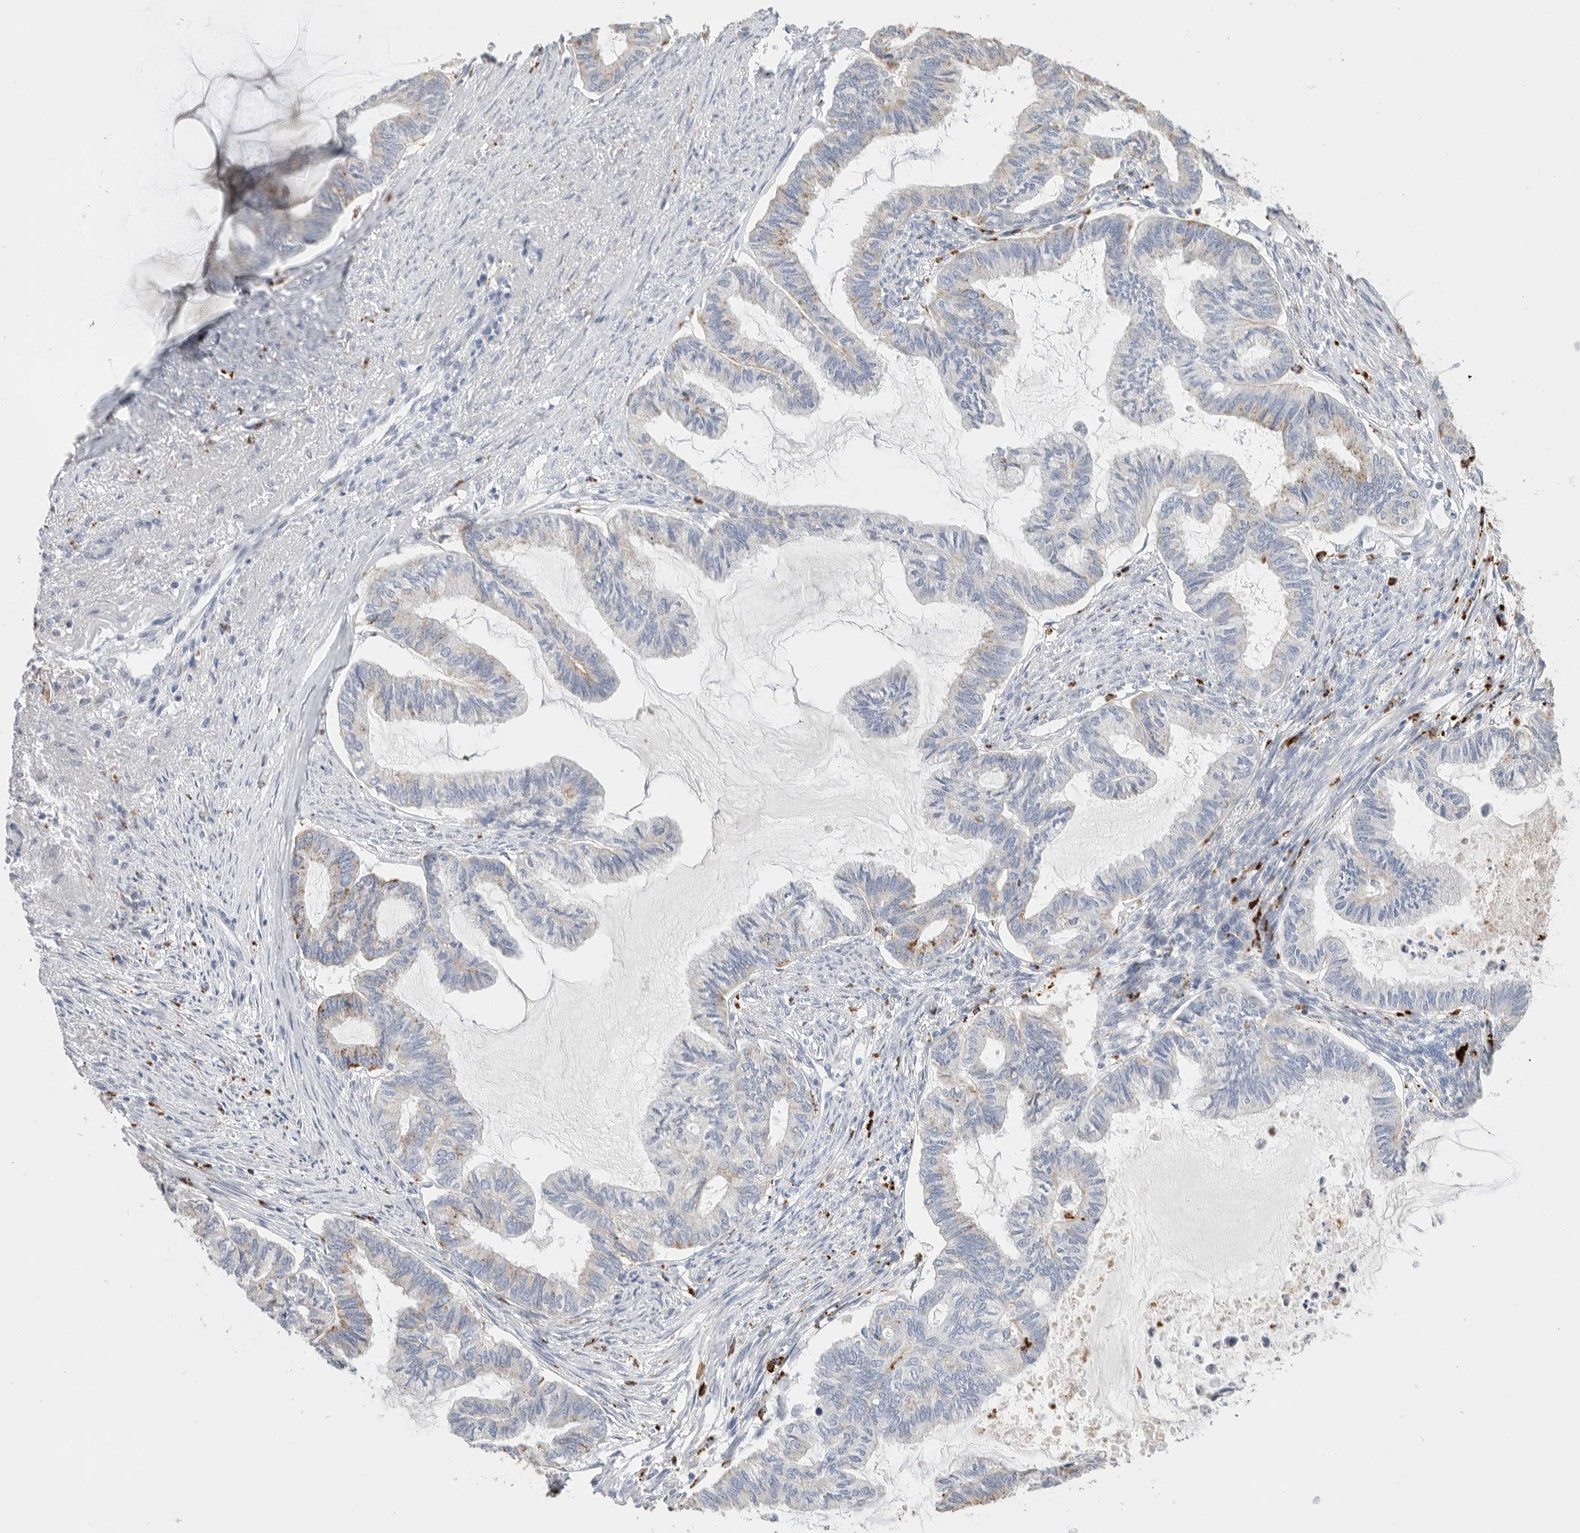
{"staining": {"intensity": "negative", "quantity": "none", "location": "none"}, "tissue": "endometrial cancer", "cell_type": "Tumor cells", "image_type": "cancer", "snomed": [{"axis": "morphology", "description": "Adenocarcinoma, NOS"}, {"axis": "topography", "description": "Endometrium"}], "caption": "Tumor cells are negative for brown protein staining in endometrial cancer.", "gene": "GGH", "patient": {"sex": "female", "age": 86}}